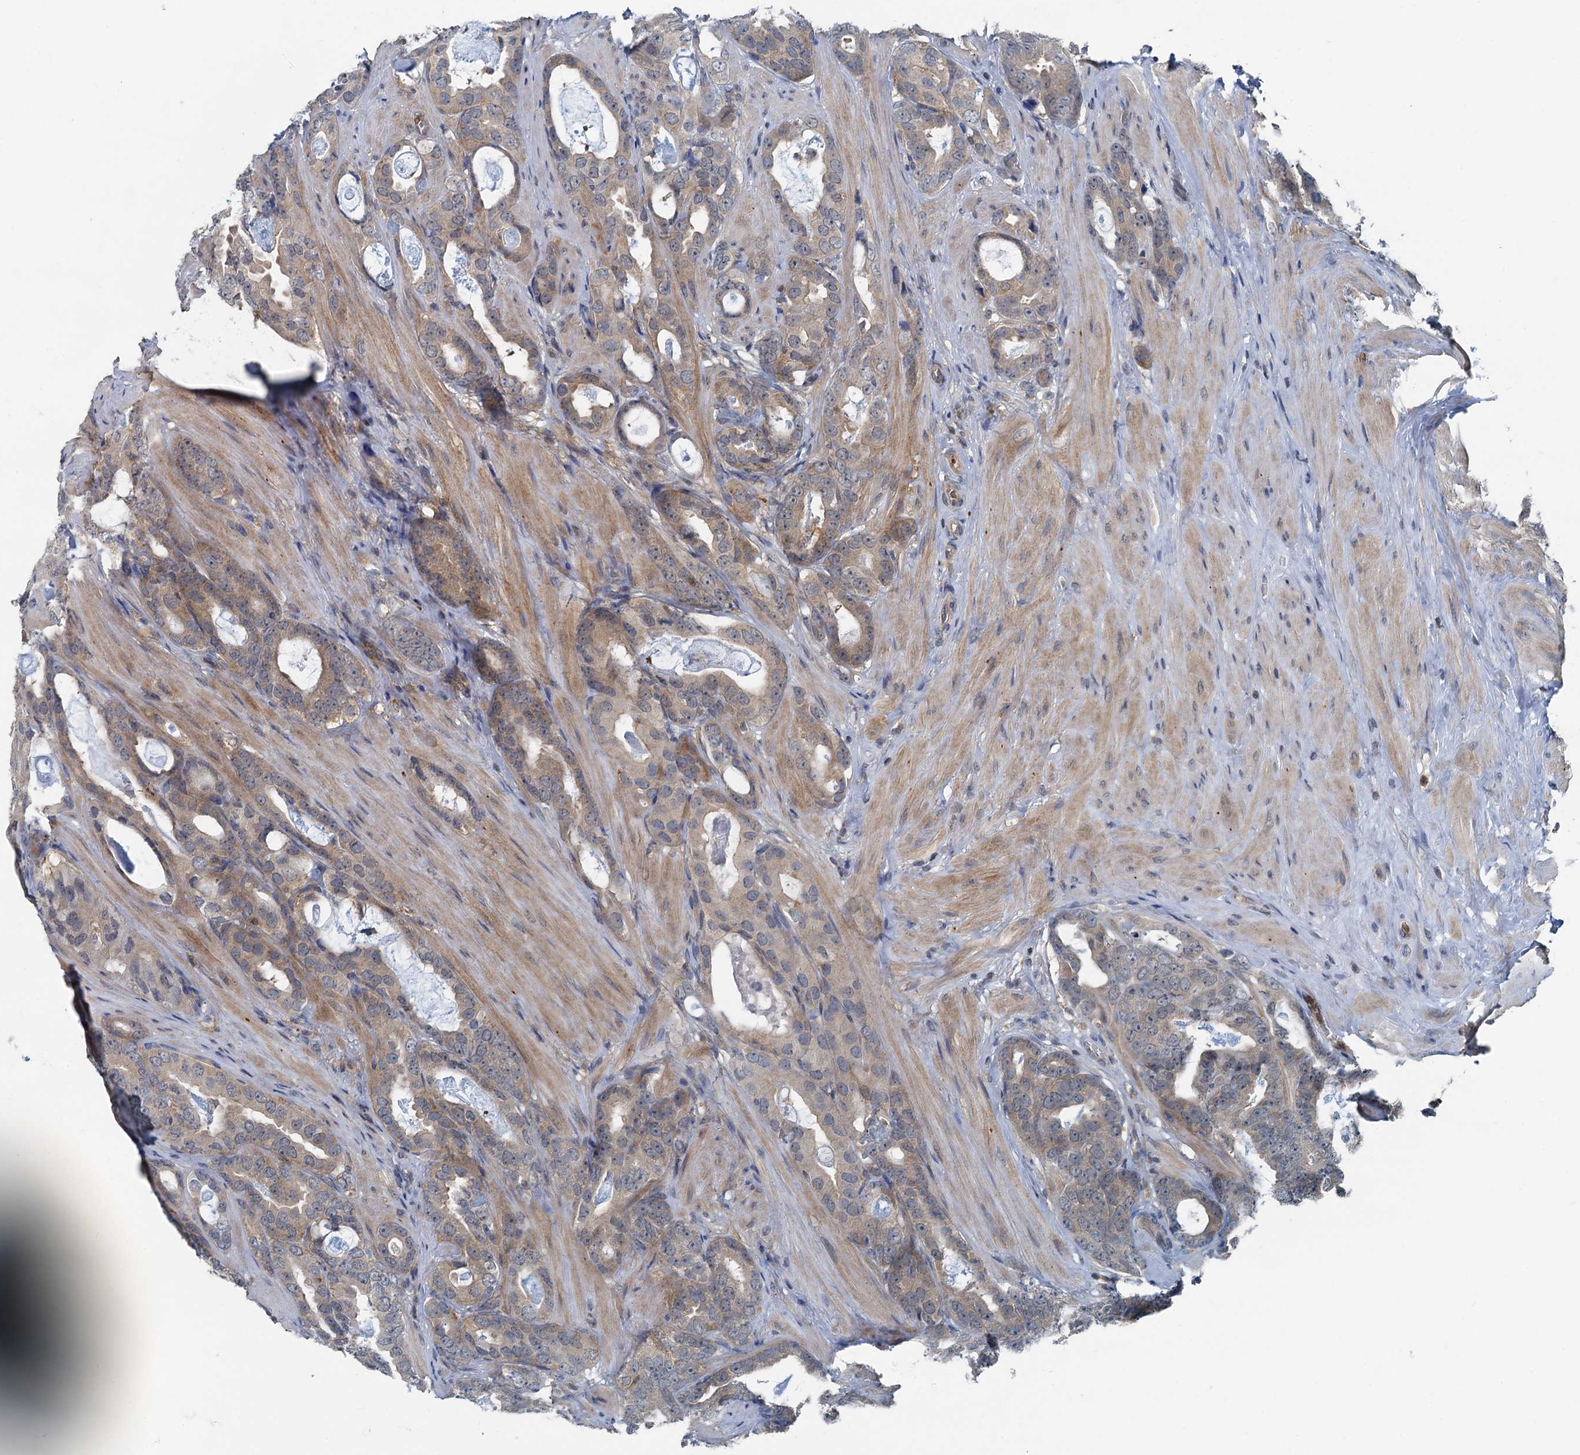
{"staining": {"intensity": "weak", "quantity": ">75%", "location": "cytoplasmic/membranous"}, "tissue": "prostate cancer", "cell_type": "Tumor cells", "image_type": "cancer", "snomed": [{"axis": "morphology", "description": "Adenocarcinoma, Low grade"}, {"axis": "topography", "description": "Prostate"}], "caption": "The immunohistochemical stain labels weak cytoplasmic/membranous expression in tumor cells of prostate cancer (low-grade adenocarcinoma) tissue.", "gene": "GCLM", "patient": {"sex": "male", "age": 71}}